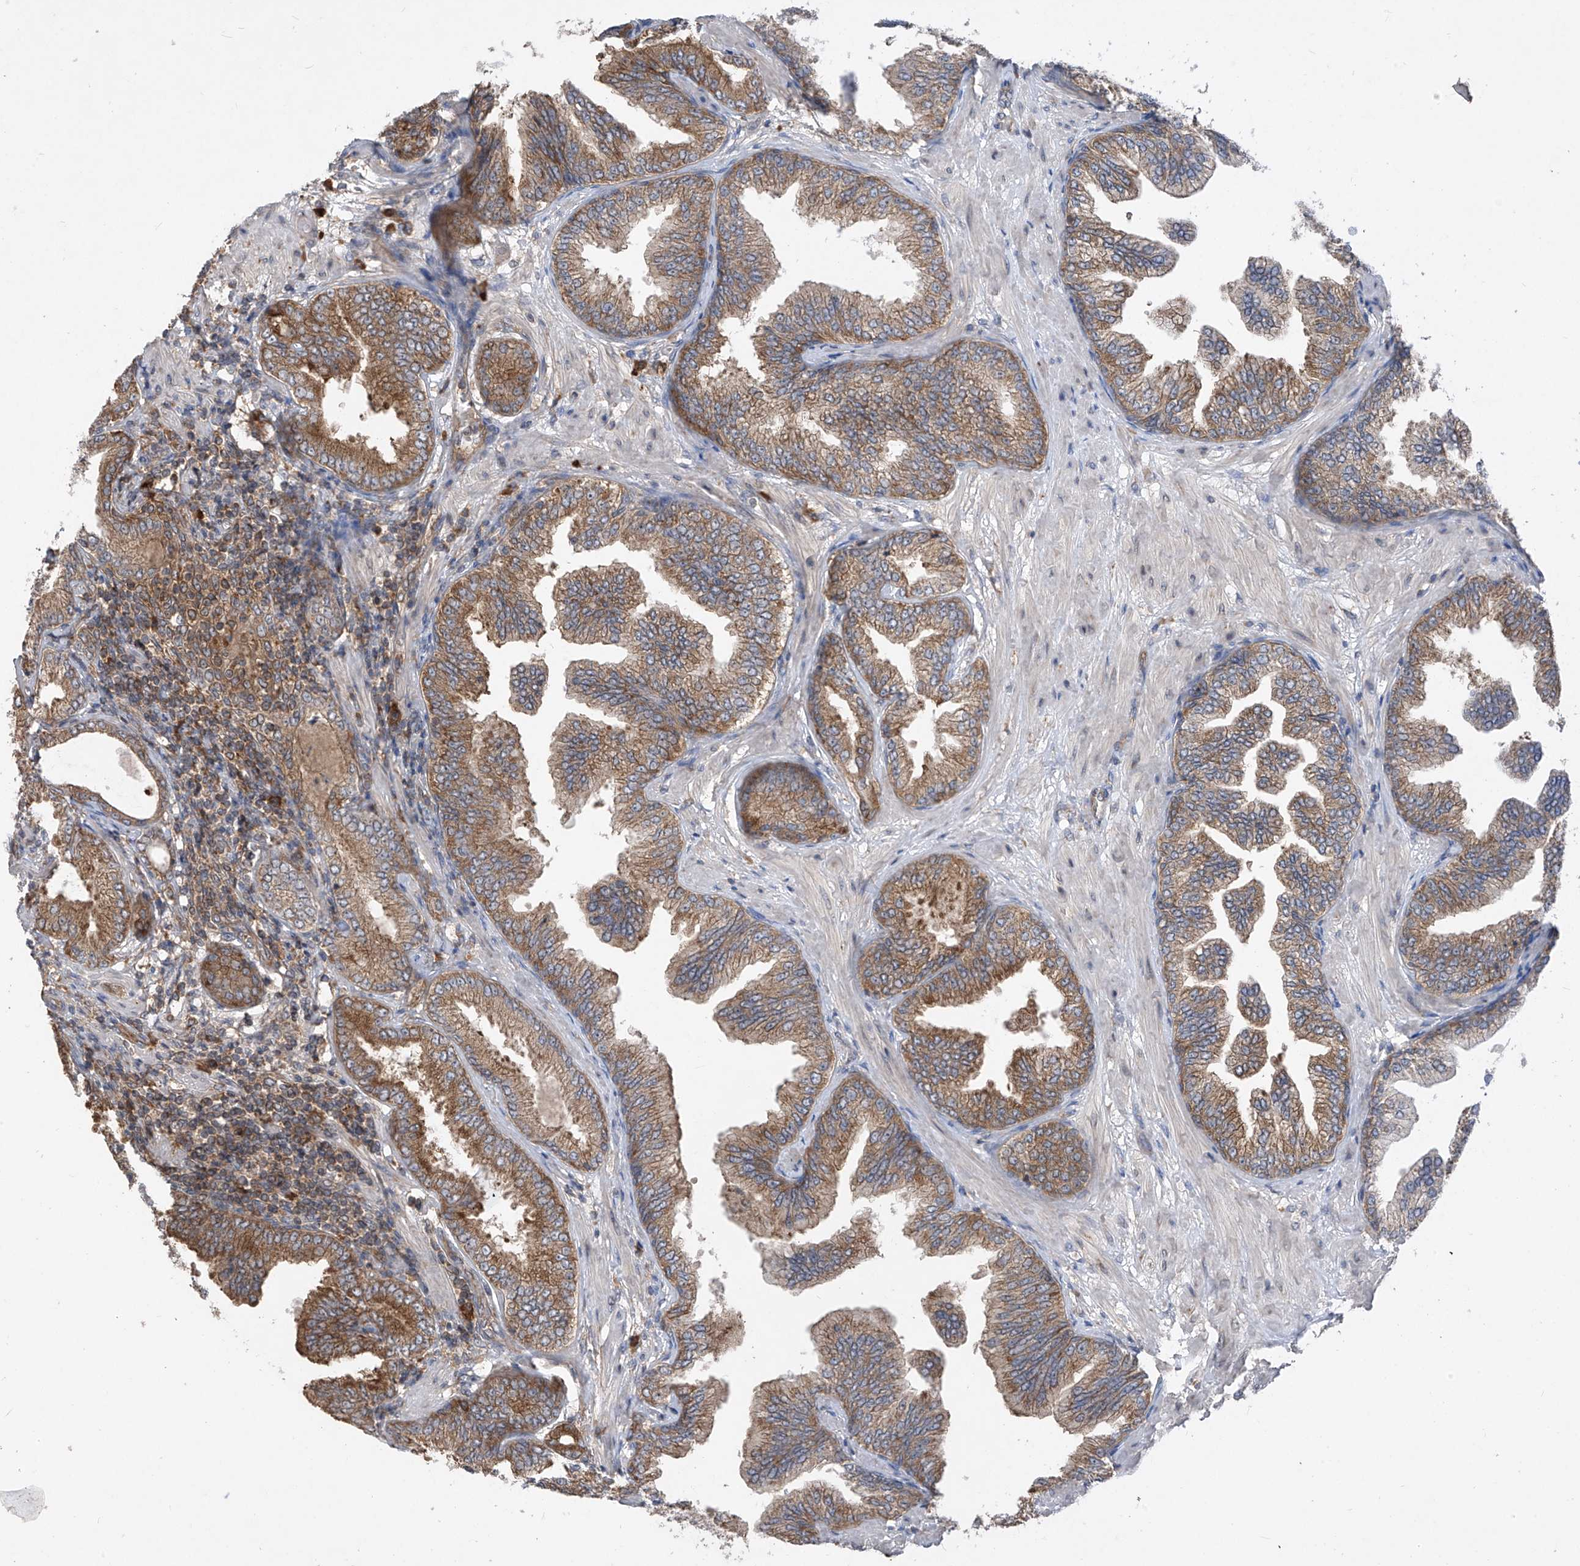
{"staining": {"intensity": "moderate", "quantity": "25%-75%", "location": "cytoplasmic/membranous"}, "tissue": "prostate cancer", "cell_type": "Tumor cells", "image_type": "cancer", "snomed": [{"axis": "morphology", "description": "Adenocarcinoma, Low grade"}, {"axis": "topography", "description": "Prostate"}], "caption": "Immunohistochemistry (IHC) (DAB (3,3'-diaminobenzidine)) staining of prostate cancer (adenocarcinoma (low-grade)) exhibits moderate cytoplasmic/membranous protein staining in approximately 25%-75% of tumor cells.", "gene": "RPL34", "patient": {"sex": "male", "age": 63}}